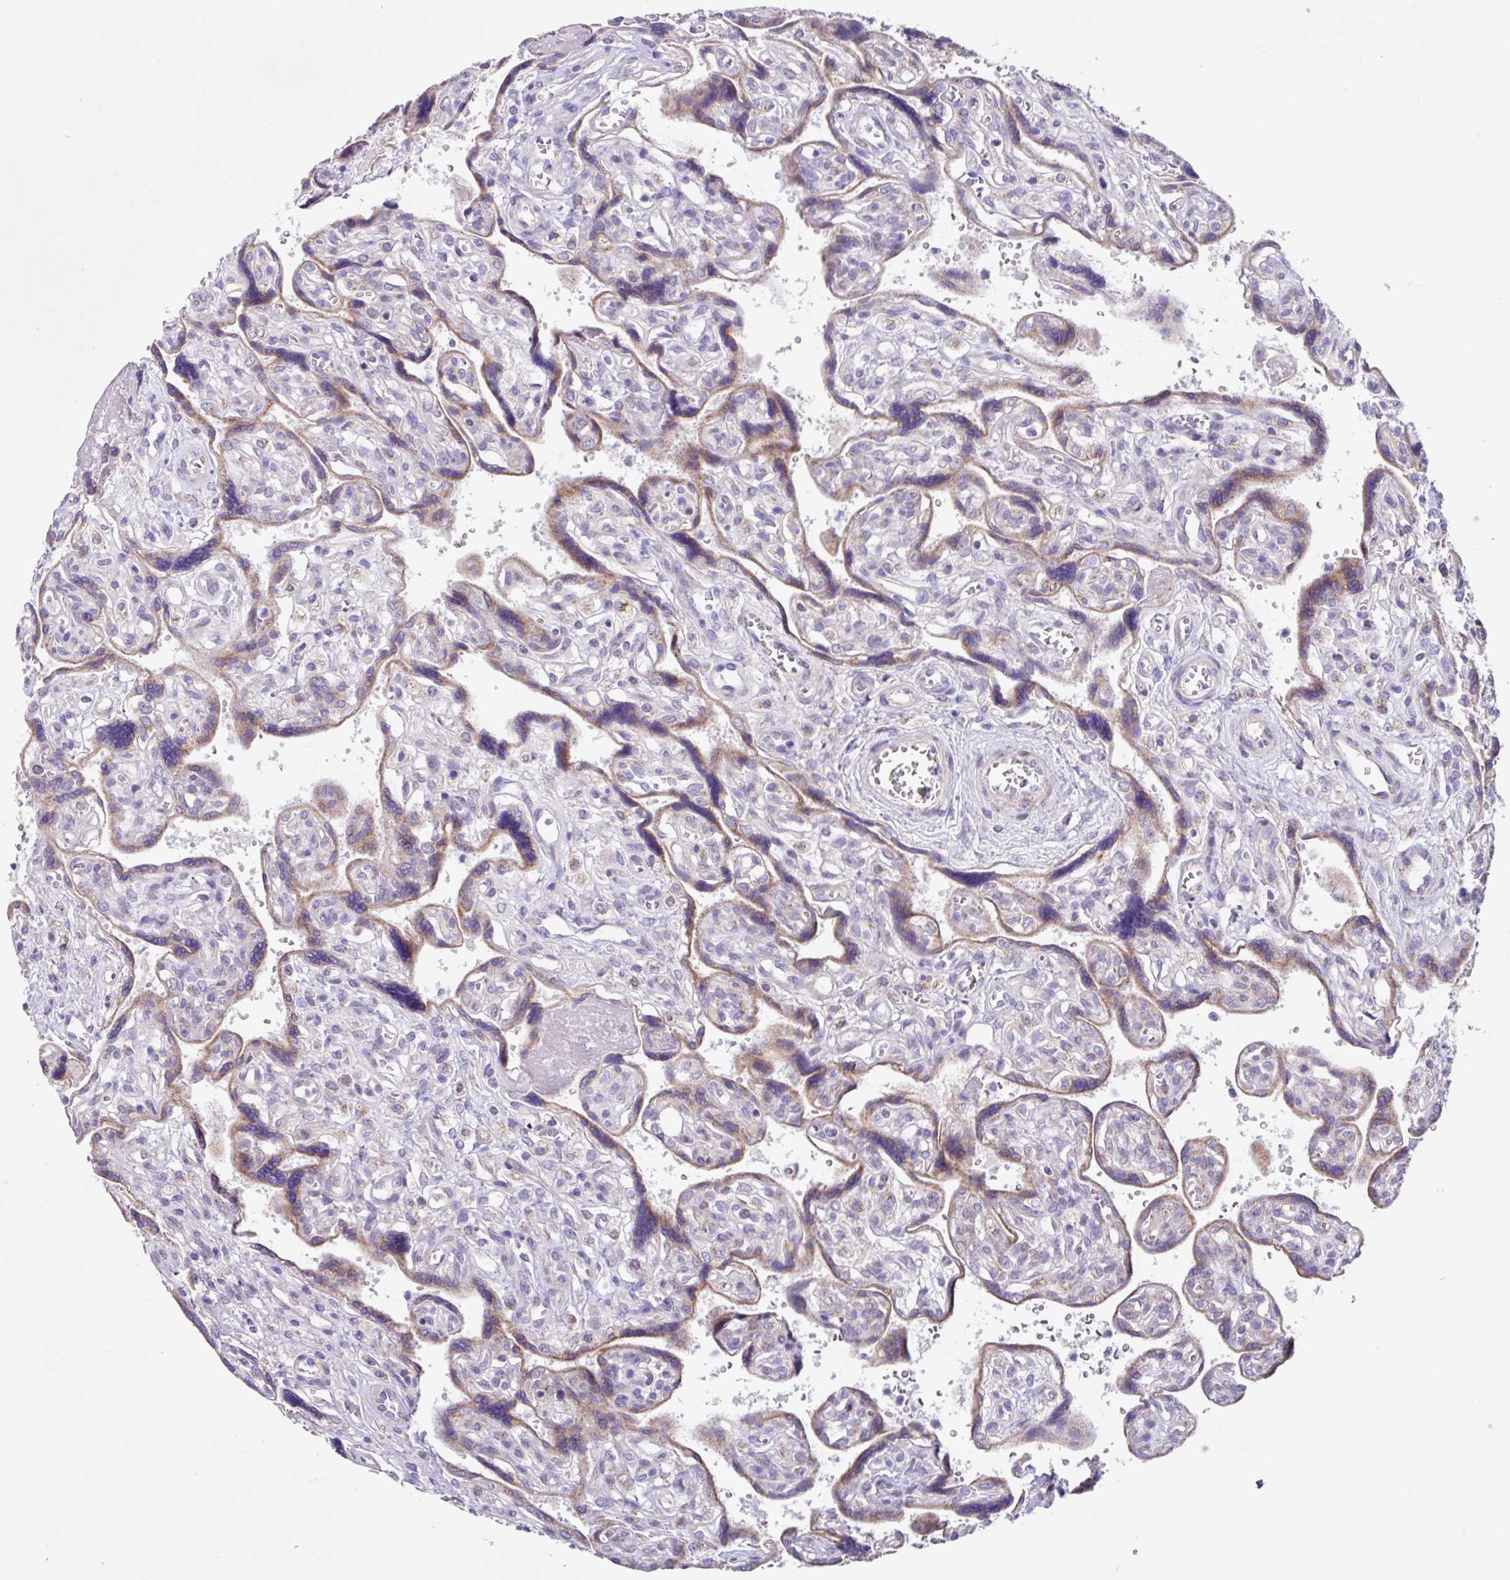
{"staining": {"intensity": "weak", "quantity": "25%-75%", "location": "cytoplasmic/membranous"}, "tissue": "placenta", "cell_type": "Trophoblastic cells", "image_type": "normal", "snomed": [{"axis": "morphology", "description": "Normal tissue, NOS"}, {"axis": "topography", "description": "Placenta"}], "caption": "Placenta was stained to show a protein in brown. There is low levels of weak cytoplasmic/membranous staining in about 25%-75% of trophoblastic cells. (DAB IHC with brightfield microscopy, high magnification).", "gene": "OTULIN", "patient": {"sex": "female", "age": 39}}